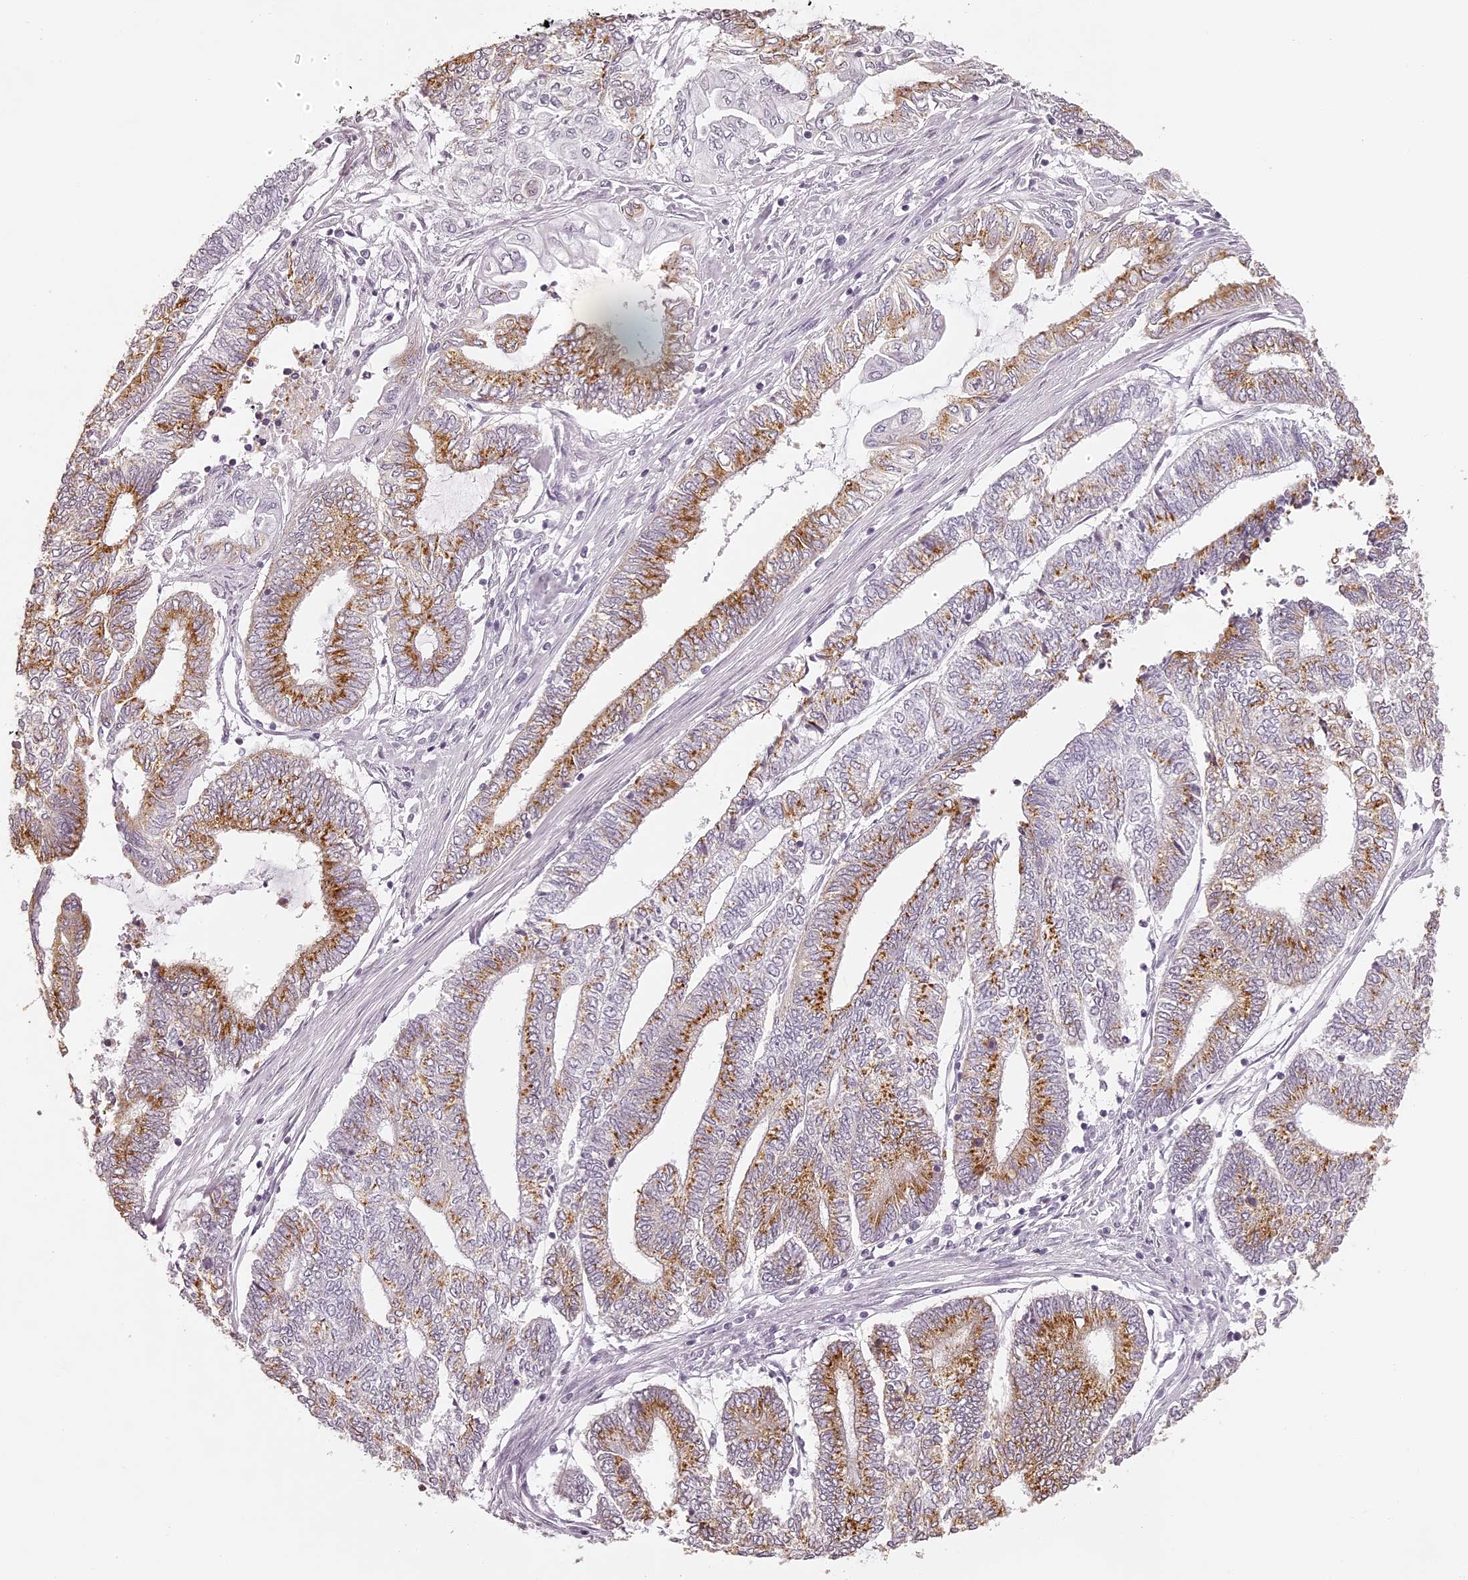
{"staining": {"intensity": "moderate", "quantity": ">75%", "location": "cytoplasmic/membranous"}, "tissue": "endometrial cancer", "cell_type": "Tumor cells", "image_type": "cancer", "snomed": [{"axis": "morphology", "description": "Adenocarcinoma, NOS"}, {"axis": "topography", "description": "Uterus"}, {"axis": "topography", "description": "Endometrium"}], "caption": "This is an image of immunohistochemistry staining of endometrial cancer, which shows moderate positivity in the cytoplasmic/membranous of tumor cells.", "gene": "ELAPOR1", "patient": {"sex": "female", "age": 70}}